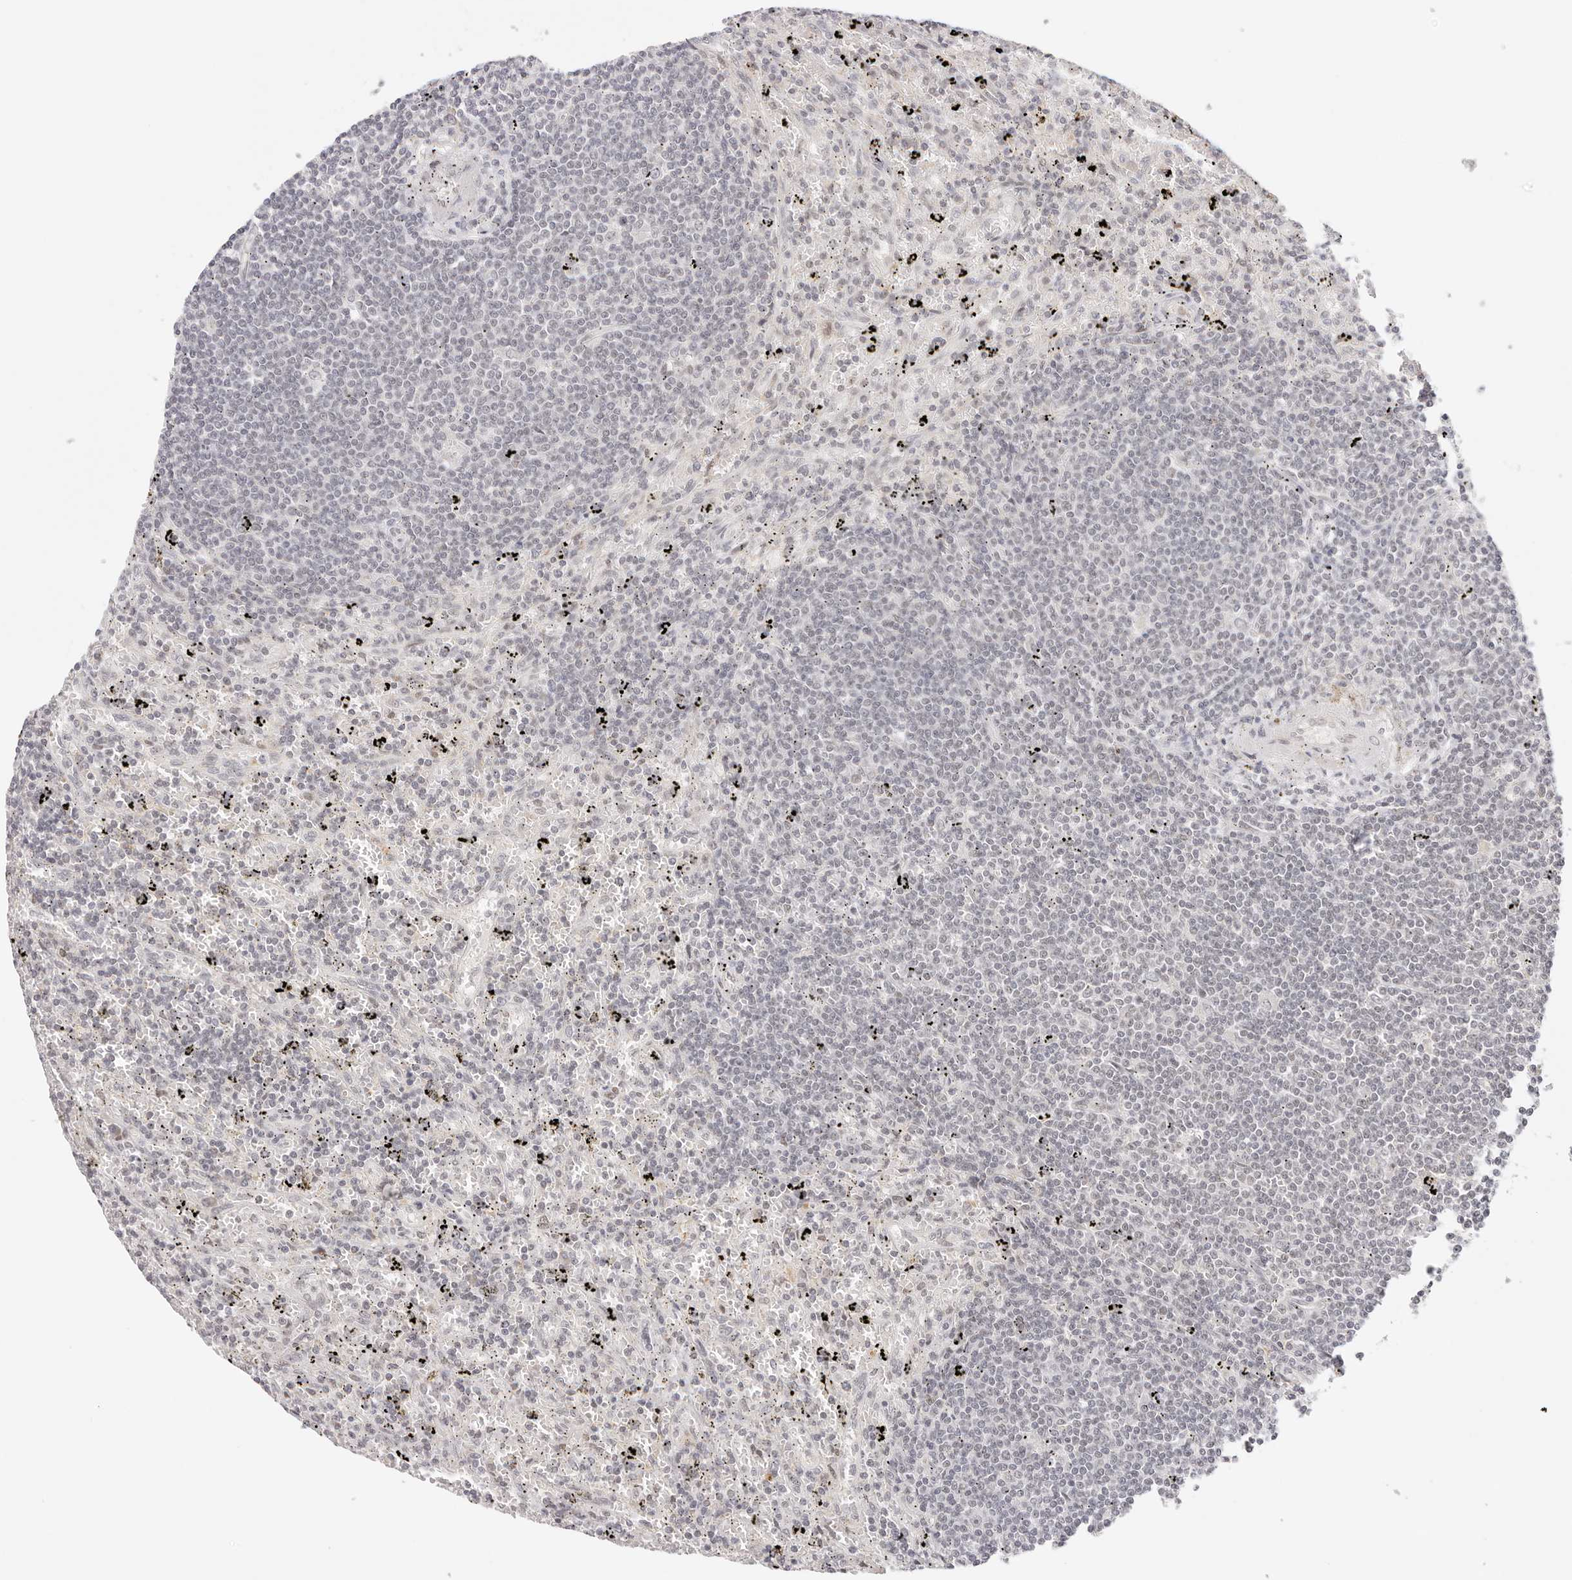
{"staining": {"intensity": "negative", "quantity": "none", "location": "none"}, "tissue": "lymphoma", "cell_type": "Tumor cells", "image_type": "cancer", "snomed": [{"axis": "morphology", "description": "Malignant lymphoma, non-Hodgkin's type, Low grade"}, {"axis": "topography", "description": "Spleen"}], "caption": "Immunohistochemistry image of neoplastic tissue: lymphoma stained with DAB displays no significant protein expression in tumor cells.", "gene": "RFC3", "patient": {"sex": "male", "age": 76}}